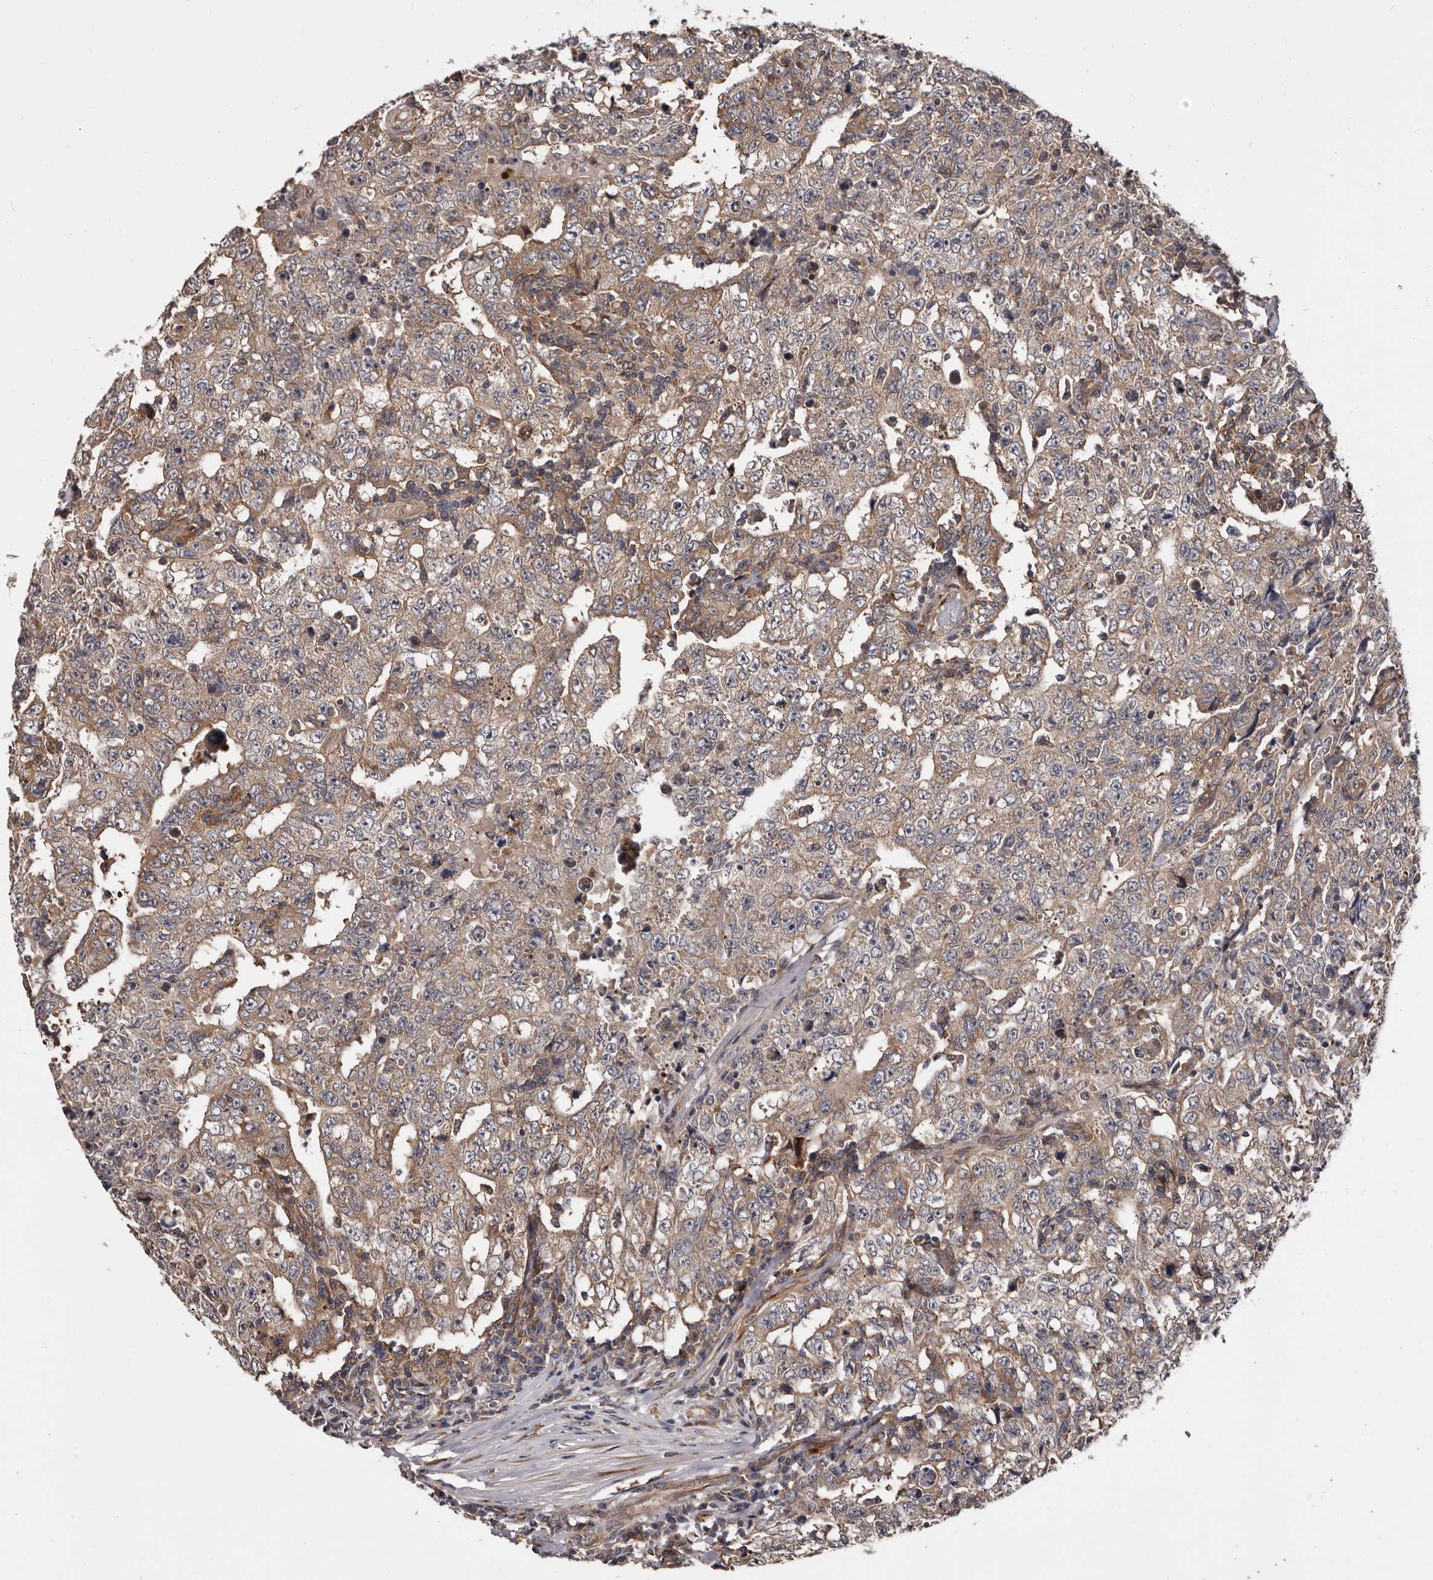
{"staining": {"intensity": "weak", "quantity": ">75%", "location": "cytoplasmic/membranous"}, "tissue": "testis cancer", "cell_type": "Tumor cells", "image_type": "cancer", "snomed": [{"axis": "morphology", "description": "Carcinoma, Embryonal, NOS"}, {"axis": "topography", "description": "Testis"}], "caption": "DAB immunohistochemical staining of human testis cancer demonstrates weak cytoplasmic/membranous protein positivity in approximately >75% of tumor cells.", "gene": "VPS37A", "patient": {"sex": "male", "age": 26}}